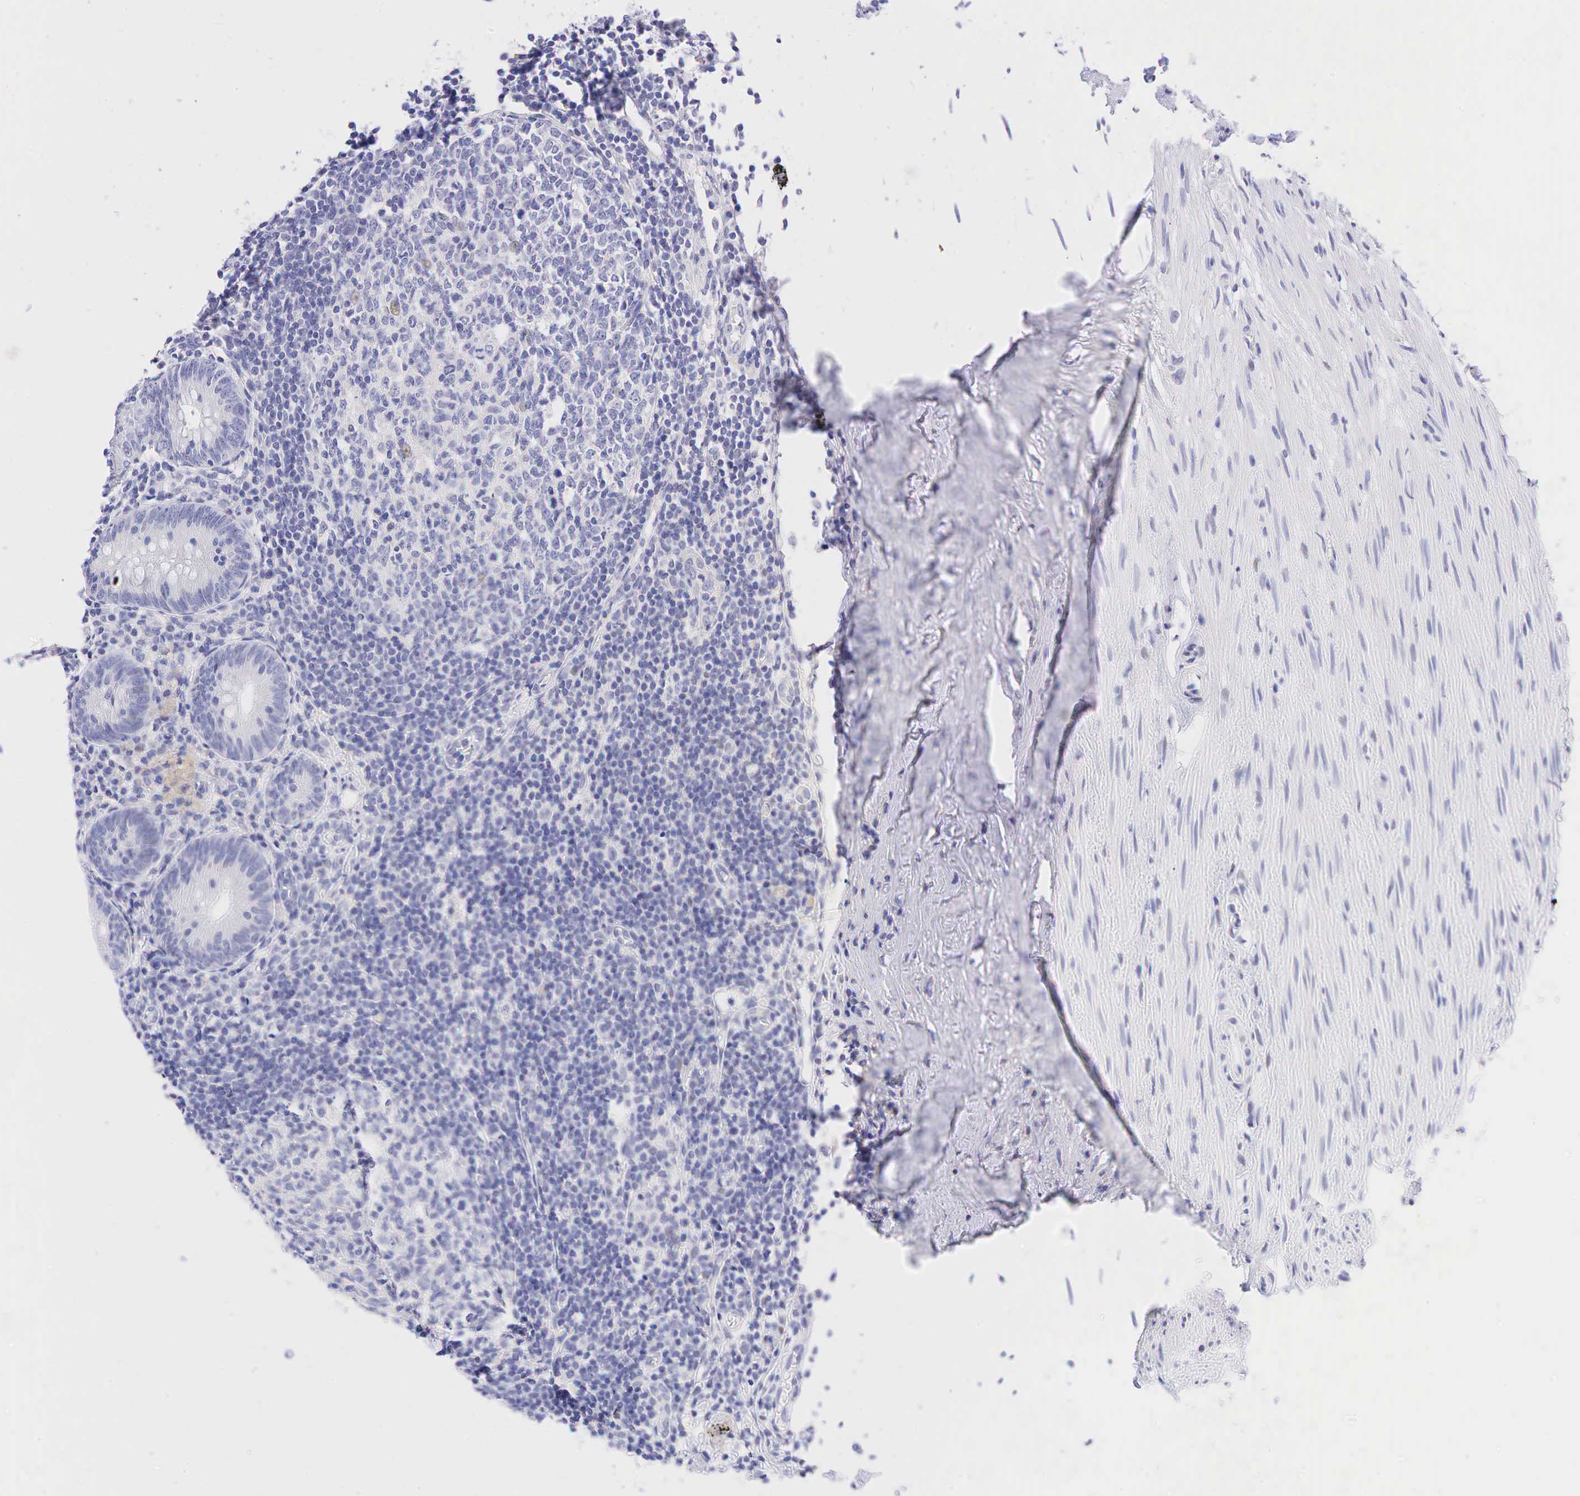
{"staining": {"intensity": "negative", "quantity": "none", "location": "none"}, "tissue": "appendix", "cell_type": "Glandular cells", "image_type": "normal", "snomed": [{"axis": "morphology", "description": "Normal tissue, NOS"}, {"axis": "topography", "description": "Appendix"}], "caption": "DAB immunohistochemical staining of benign appendix displays no significant staining in glandular cells.", "gene": "AR", "patient": {"sex": "female", "age": 34}}